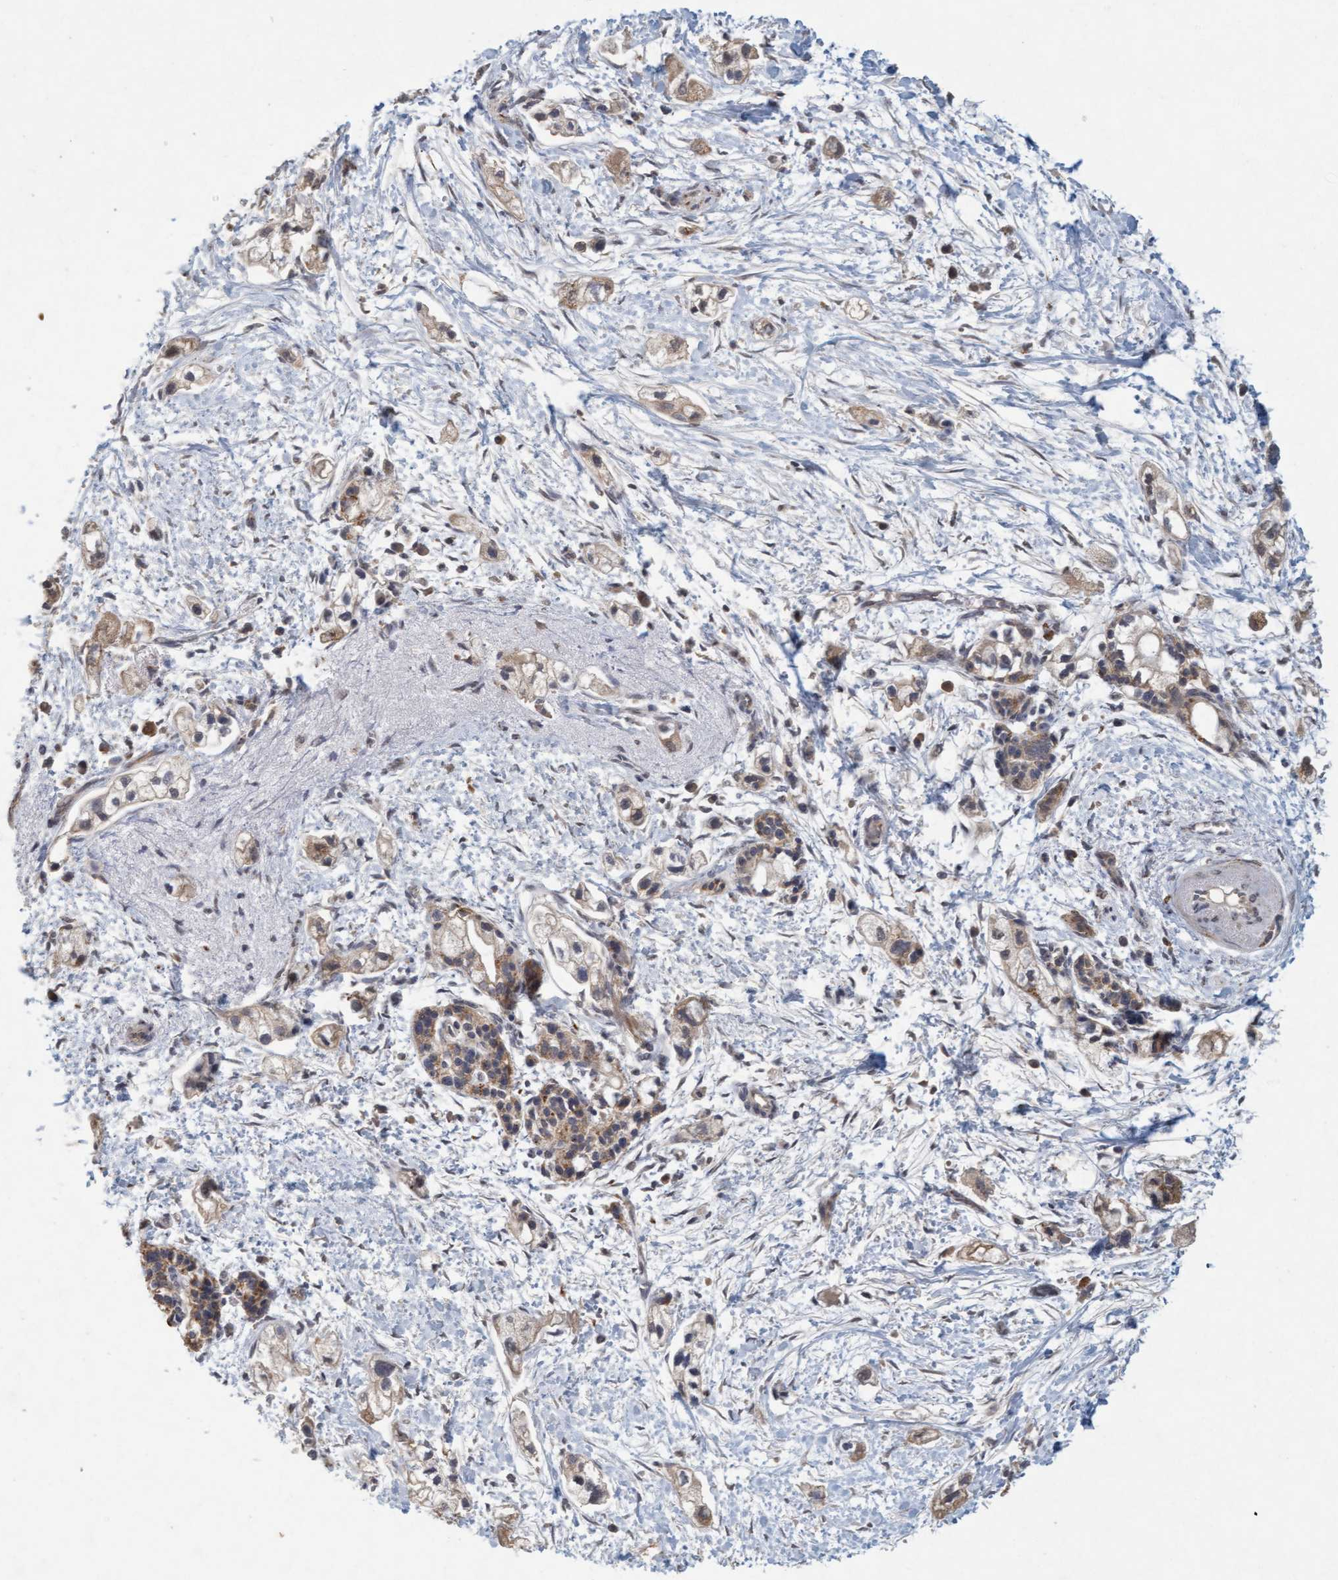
{"staining": {"intensity": "weak", "quantity": "25%-75%", "location": "cytoplasmic/membranous"}, "tissue": "pancreatic cancer", "cell_type": "Tumor cells", "image_type": "cancer", "snomed": [{"axis": "morphology", "description": "Adenocarcinoma, NOS"}, {"axis": "topography", "description": "Pancreas"}], "caption": "Immunohistochemistry staining of pancreatic cancer, which demonstrates low levels of weak cytoplasmic/membranous expression in about 25%-75% of tumor cells indicating weak cytoplasmic/membranous protein positivity. The staining was performed using DAB (3,3'-diaminobenzidine) (brown) for protein detection and nuclei were counterstained in hematoxylin (blue).", "gene": "VSIG8", "patient": {"sex": "male", "age": 74}}